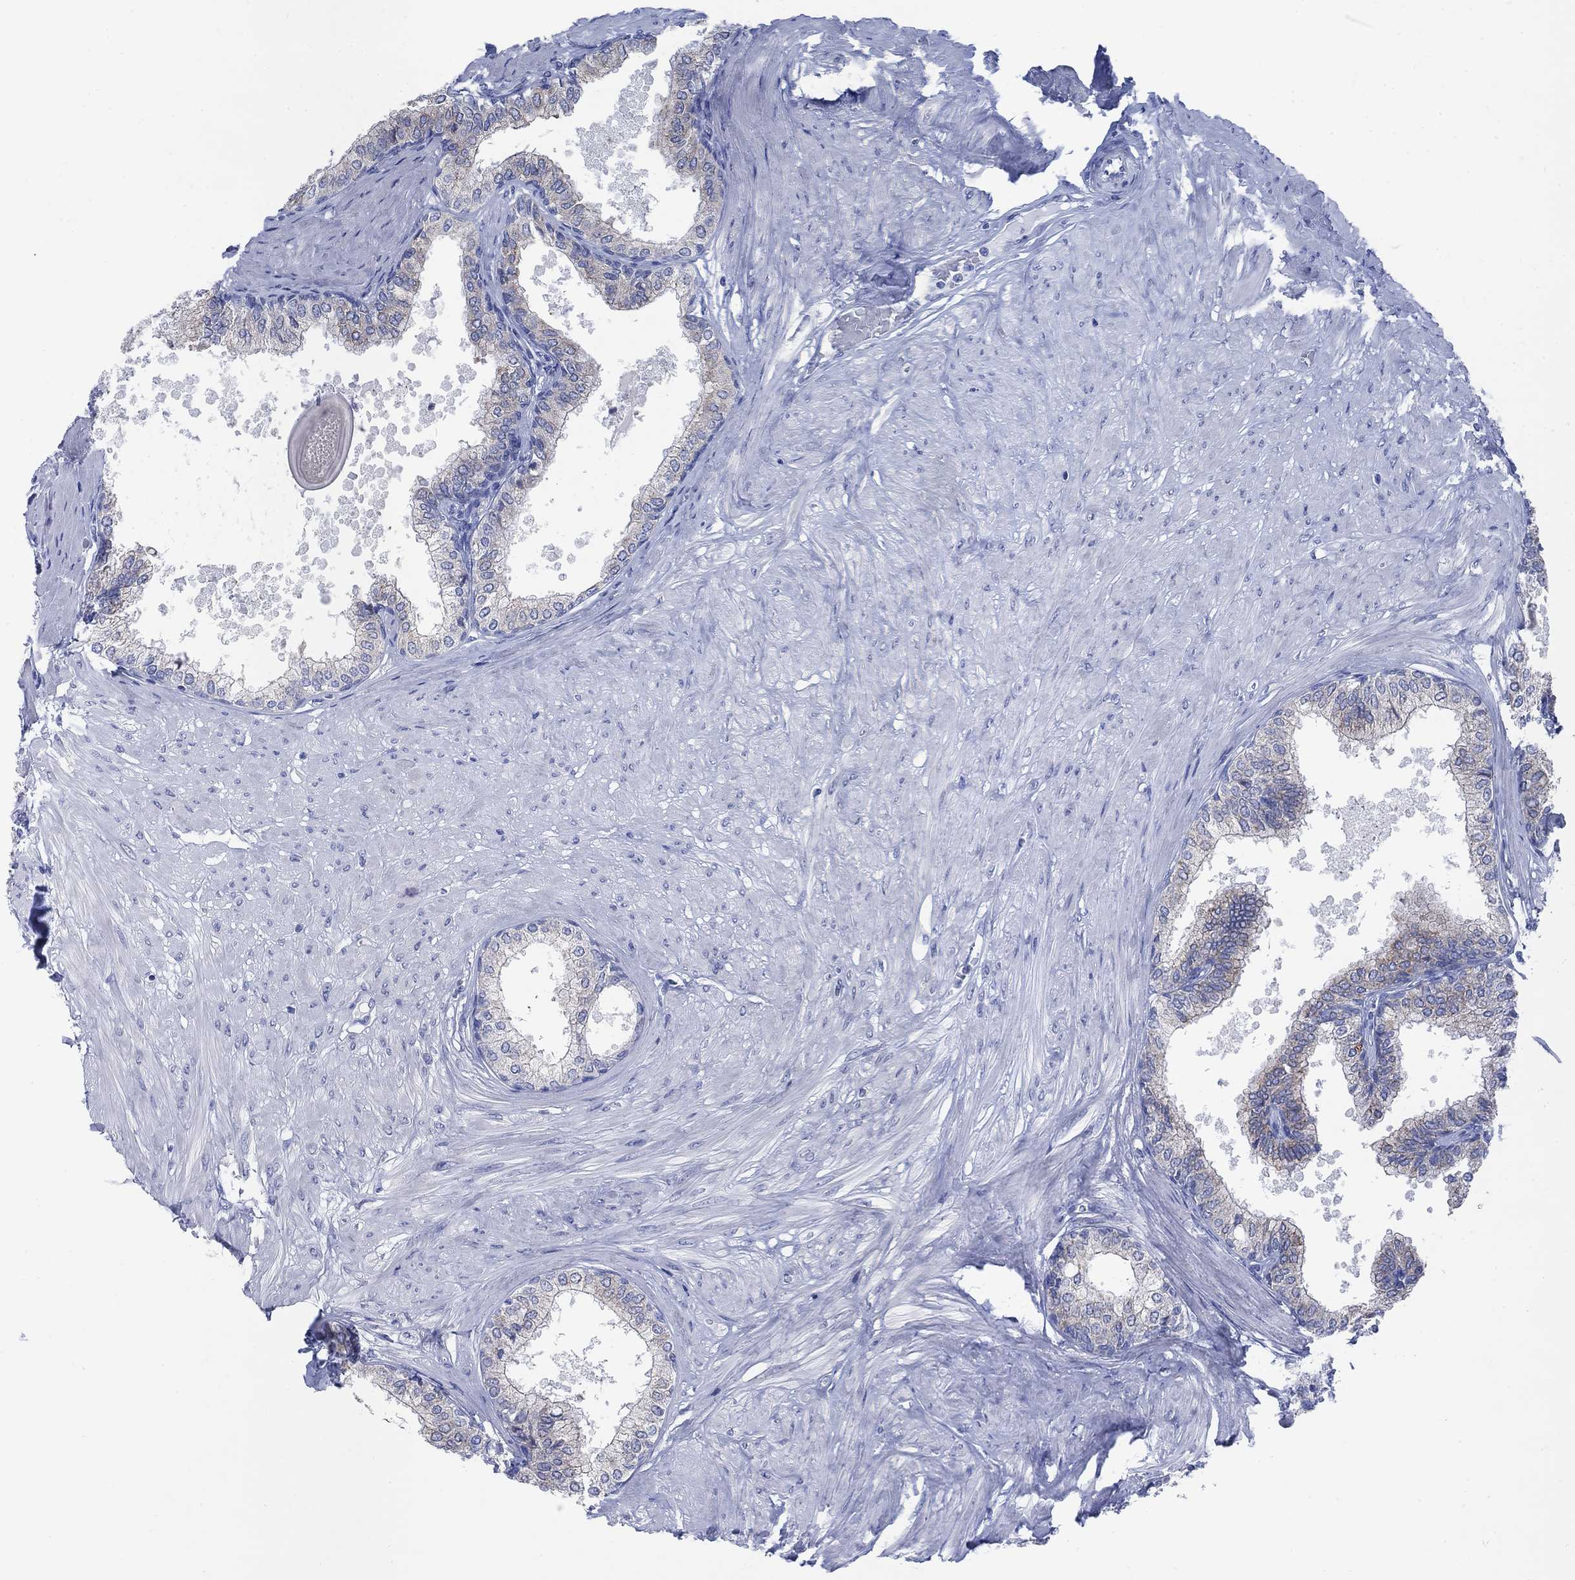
{"staining": {"intensity": "negative", "quantity": "none", "location": "none"}, "tissue": "prostate", "cell_type": "Glandular cells", "image_type": "normal", "snomed": [{"axis": "morphology", "description": "Normal tissue, NOS"}, {"axis": "topography", "description": "Prostate"}], "caption": "This is a micrograph of immunohistochemistry (IHC) staining of benign prostate, which shows no positivity in glandular cells.", "gene": "SCCPDH", "patient": {"sex": "male", "age": 63}}